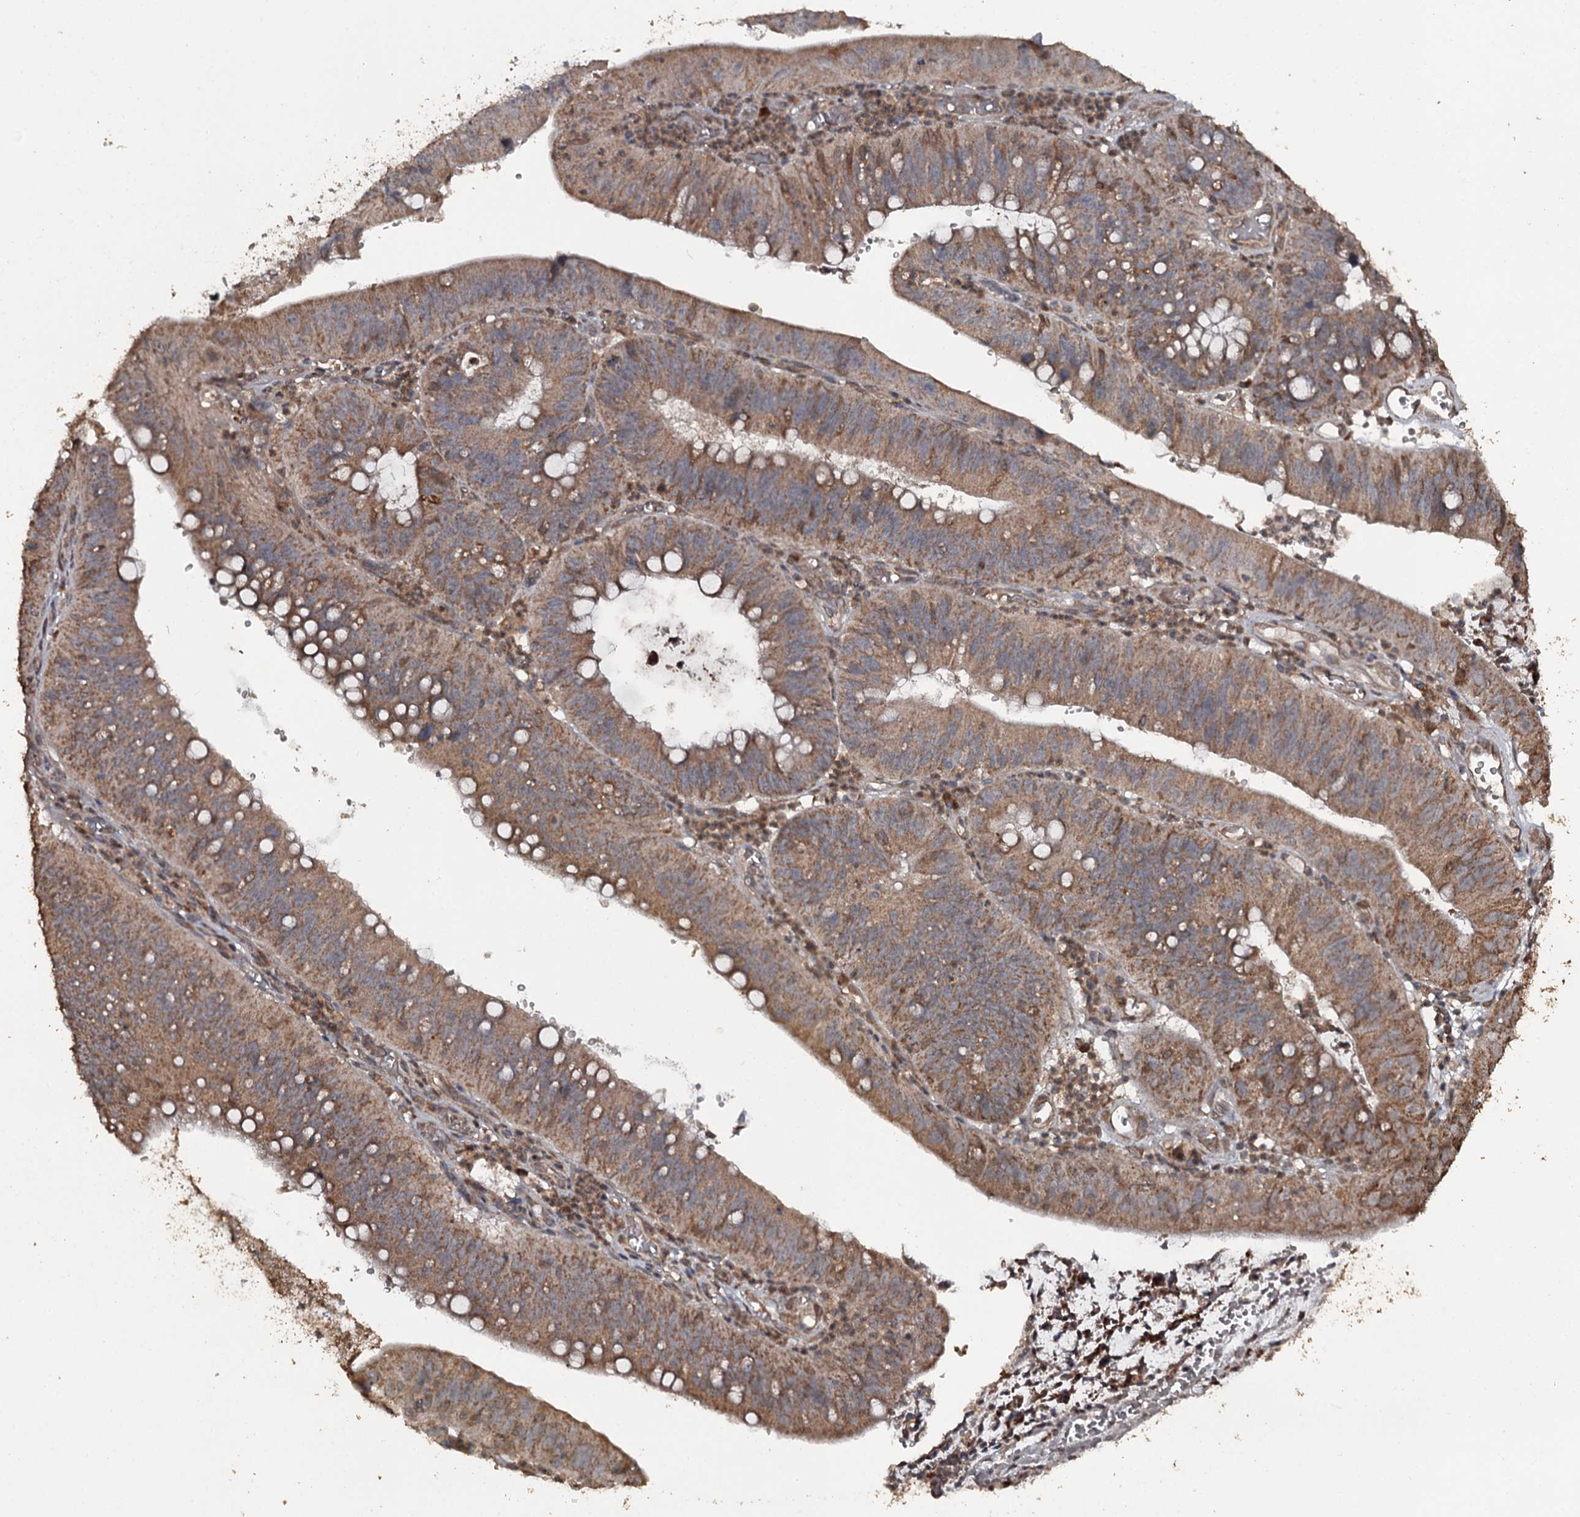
{"staining": {"intensity": "moderate", "quantity": ">75%", "location": "cytoplasmic/membranous"}, "tissue": "stomach cancer", "cell_type": "Tumor cells", "image_type": "cancer", "snomed": [{"axis": "morphology", "description": "Adenocarcinoma, NOS"}, {"axis": "topography", "description": "Stomach"}], "caption": "Immunohistochemistry (IHC) of human stomach adenocarcinoma reveals medium levels of moderate cytoplasmic/membranous expression in about >75% of tumor cells.", "gene": "WIPI1", "patient": {"sex": "male", "age": 59}}